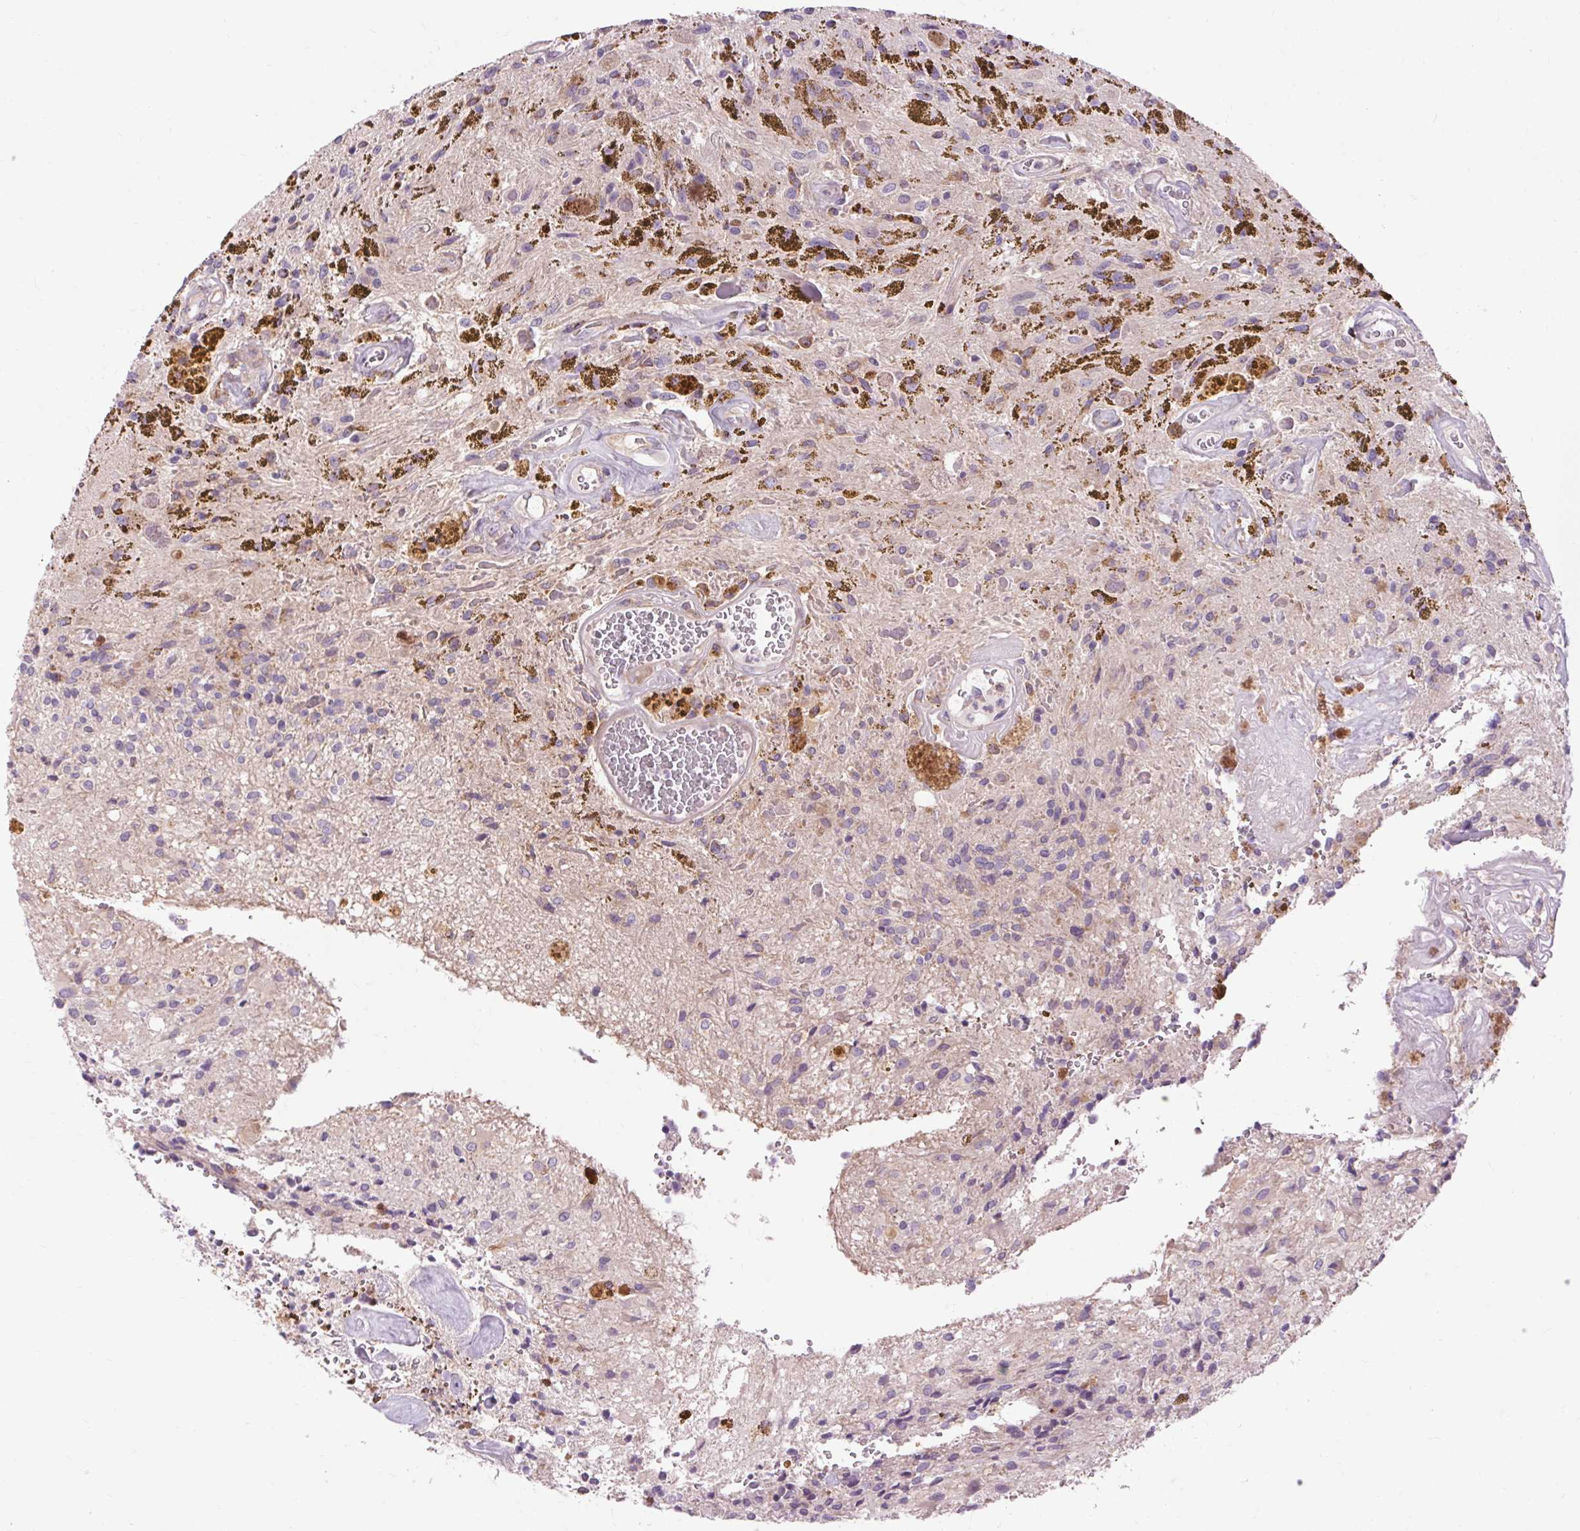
{"staining": {"intensity": "negative", "quantity": "none", "location": "none"}, "tissue": "glioma", "cell_type": "Tumor cells", "image_type": "cancer", "snomed": [{"axis": "morphology", "description": "Glioma, malignant, Low grade"}, {"axis": "topography", "description": "Cerebellum"}], "caption": "Immunohistochemistry of human malignant glioma (low-grade) shows no positivity in tumor cells.", "gene": "TM6SF1", "patient": {"sex": "female", "age": 14}}